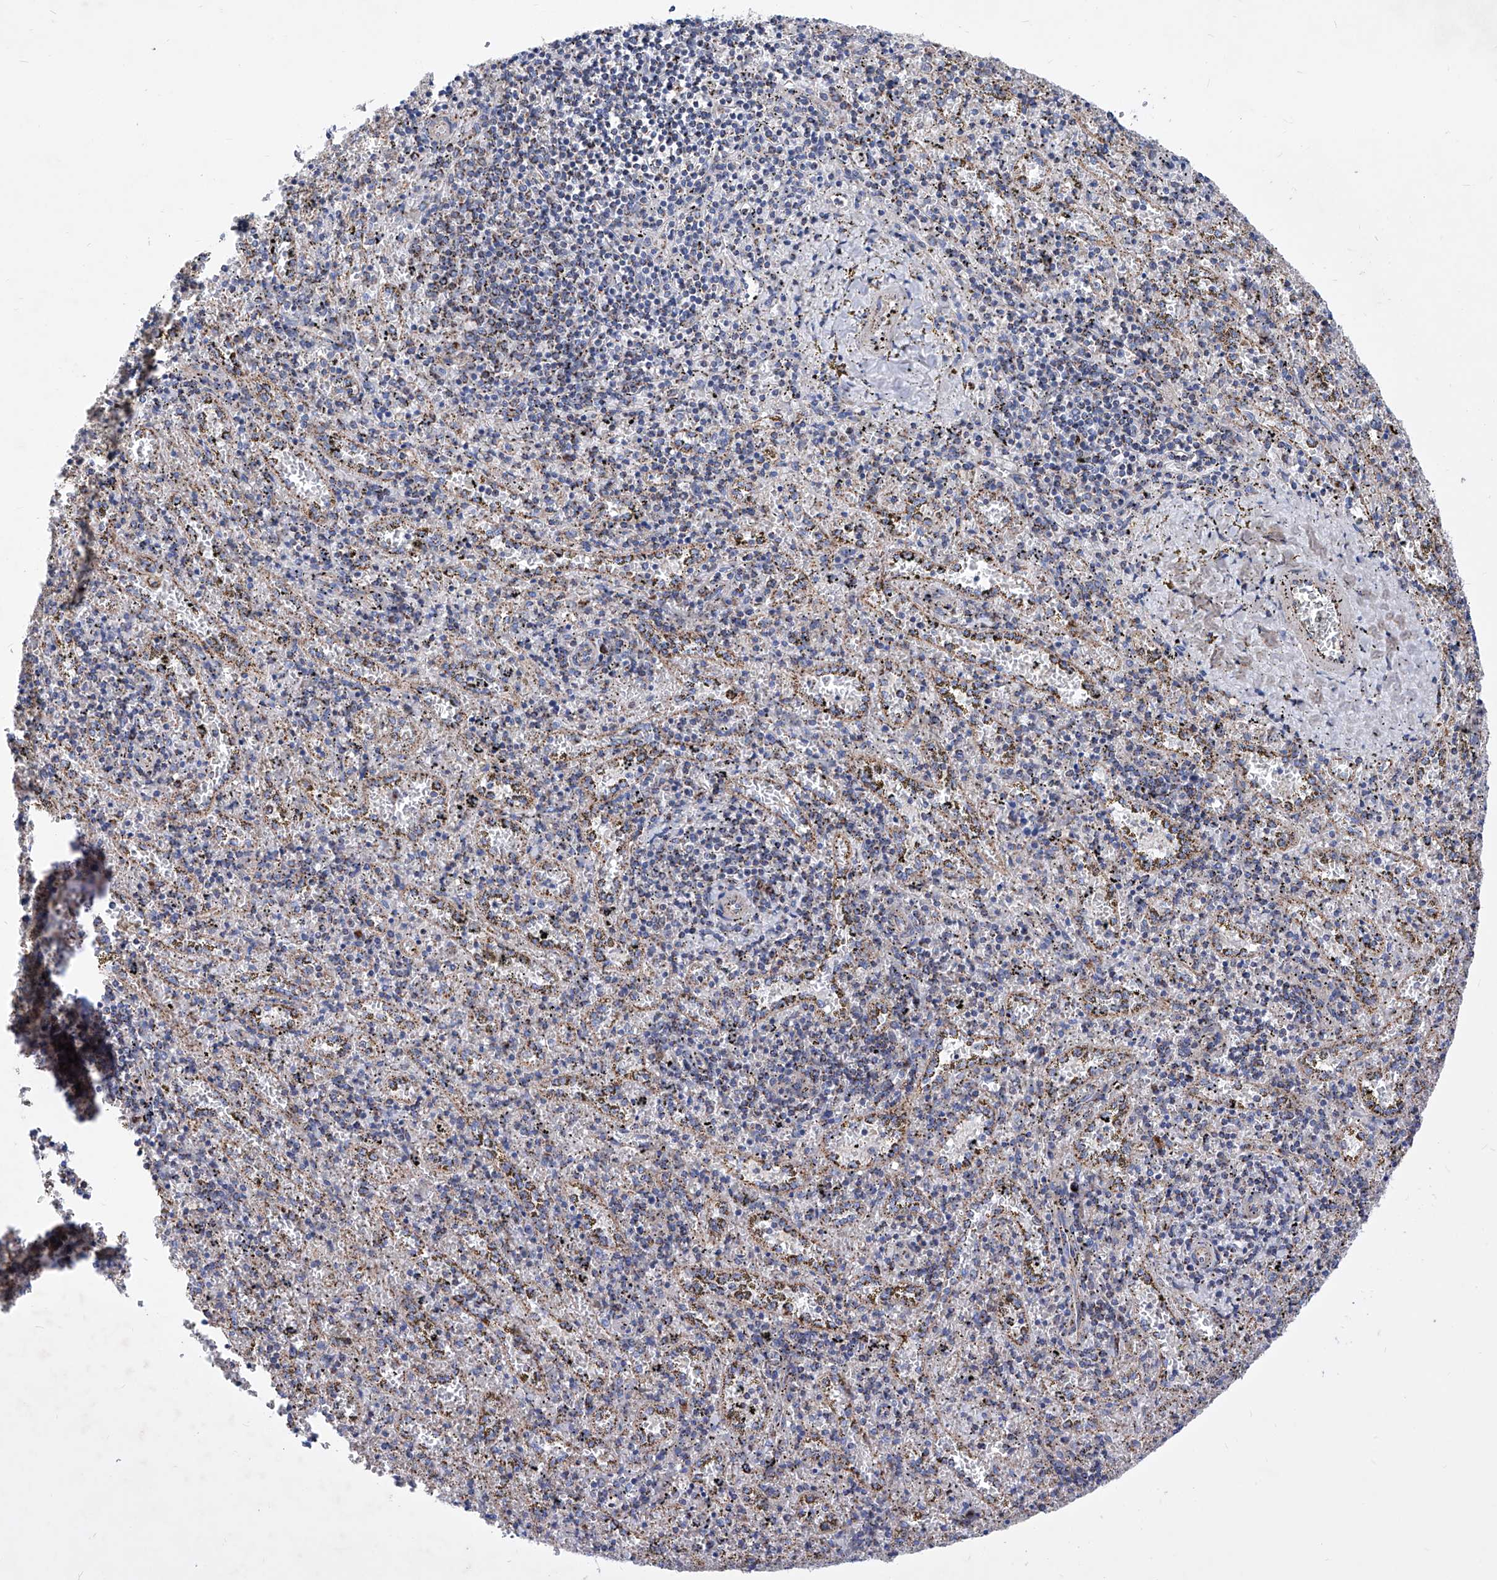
{"staining": {"intensity": "moderate", "quantity": "<25%", "location": "cytoplasmic/membranous"}, "tissue": "spleen", "cell_type": "Cells in red pulp", "image_type": "normal", "snomed": [{"axis": "morphology", "description": "Normal tissue, NOS"}, {"axis": "topography", "description": "Spleen"}], "caption": "Immunohistochemistry (IHC) (DAB) staining of benign spleen shows moderate cytoplasmic/membranous protein staining in approximately <25% of cells in red pulp.", "gene": "HRNR", "patient": {"sex": "male", "age": 11}}